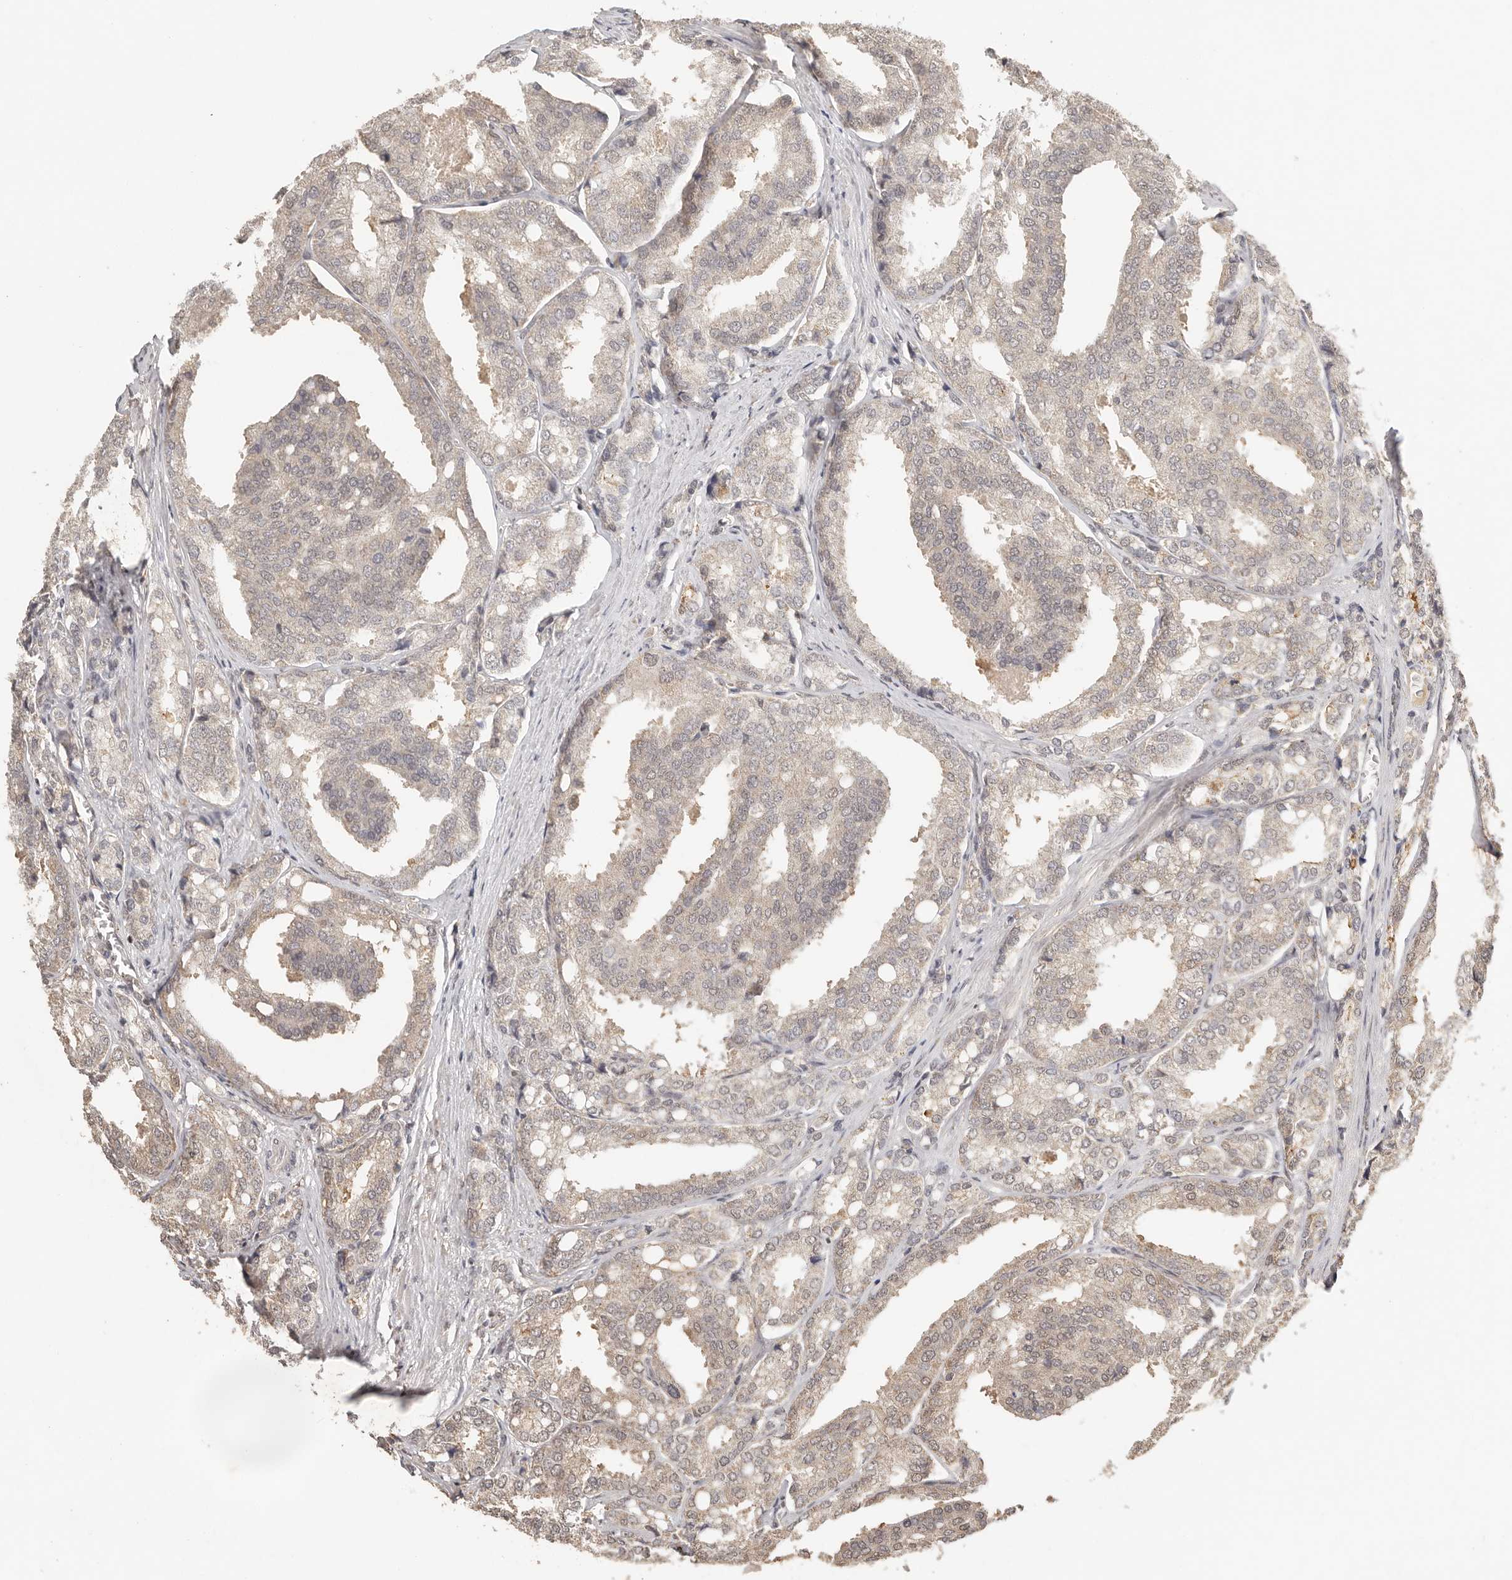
{"staining": {"intensity": "weak", "quantity": "<25%", "location": "cytoplasmic/membranous"}, "tissue": "prostate cancer", "cell_type": "Tumor cells", "image_type": "cancer", "snomed": [{"axis": "morphology", "description": "Adenocarcinoma, High grade"}, {"axis": "topography", "description": "Prostate"}], "caption": "IHC photomicrograph of prostate cancer (high-grade adenocarcinoma) stained for a protein (brown), which displays no expression in tumor cells.", "gene": "SEC14L1", "patient": {"sex": "male", "age": 50}}